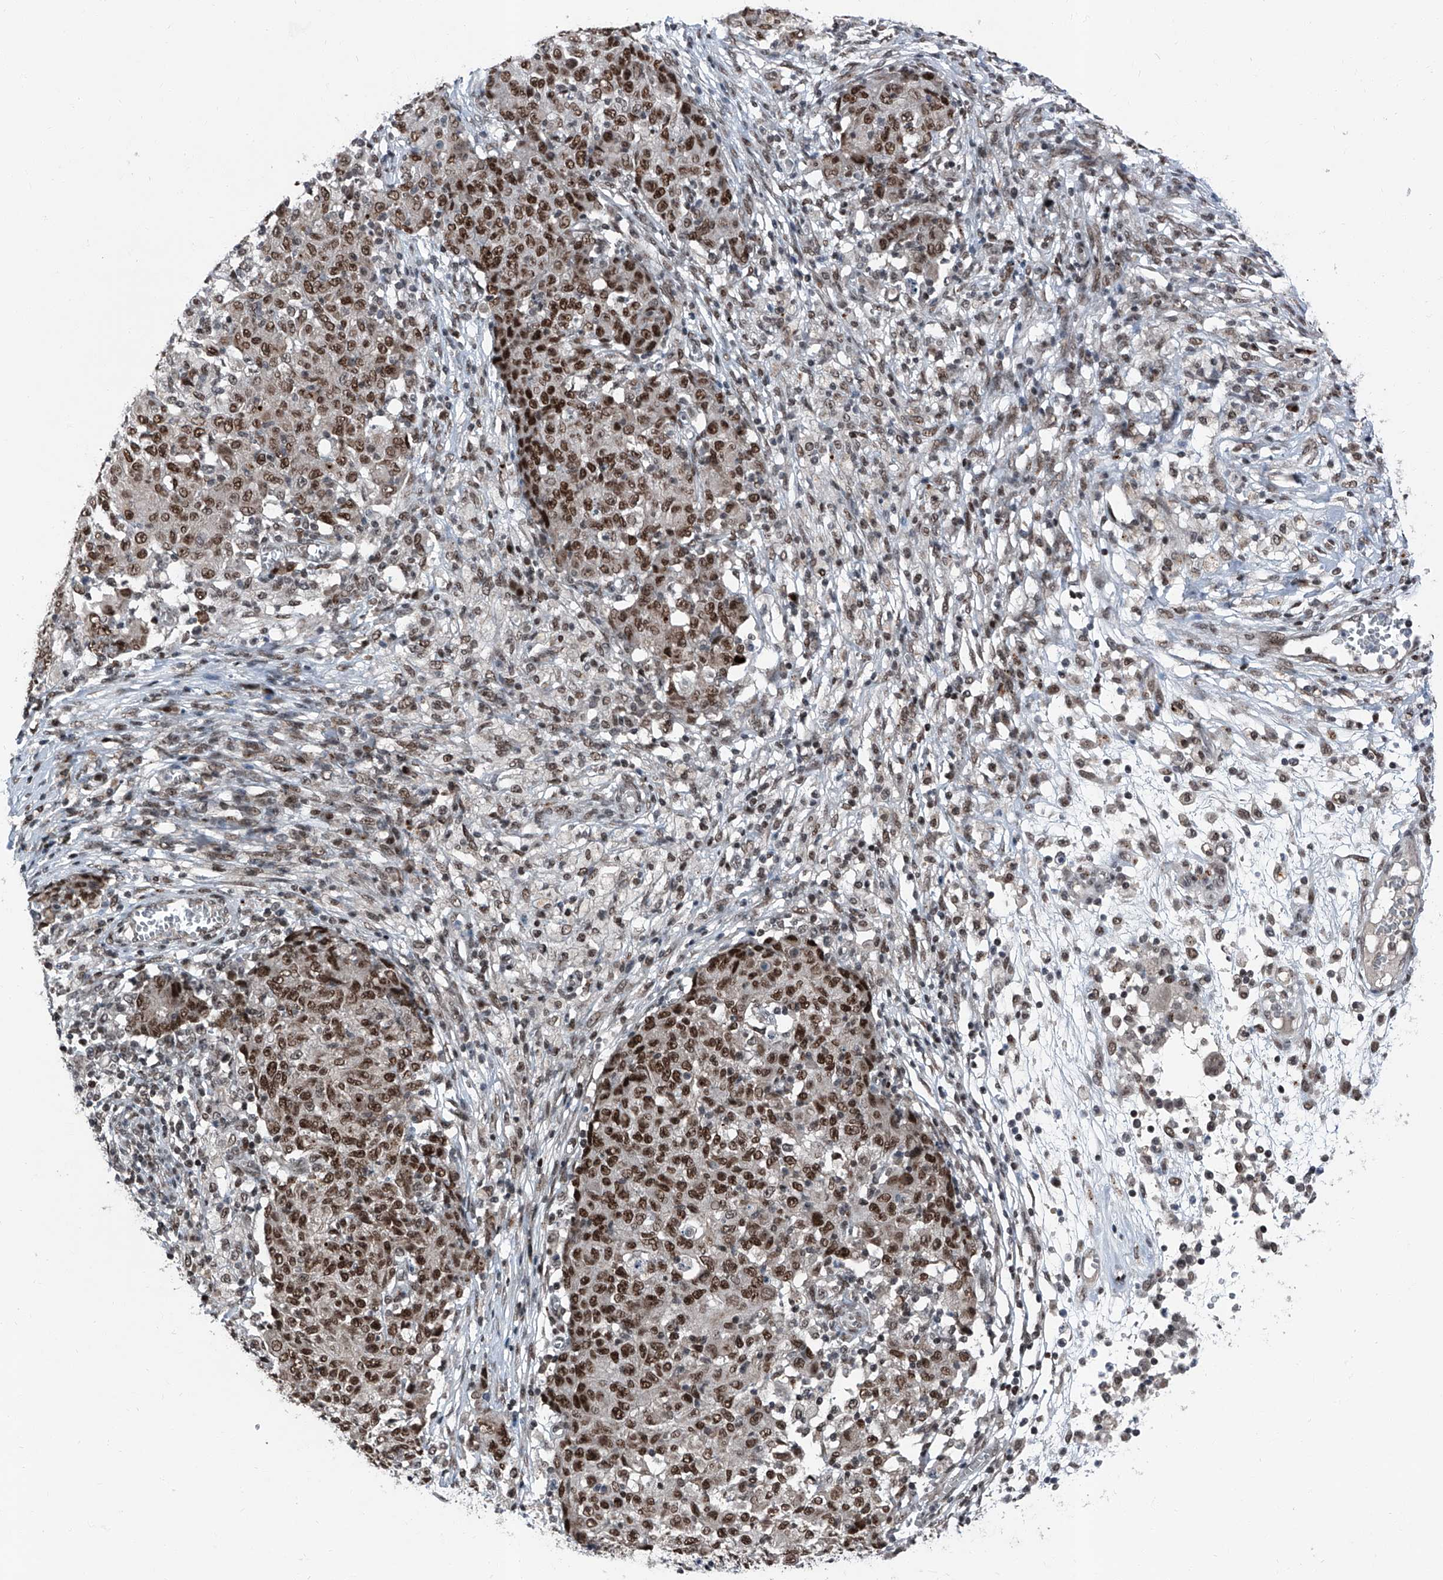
{"staining": {"intensity": "strong", "quantity": ">75%", "location": "nuclear"}, "tissue": "ovarian cancer", "cell_type": "Tumor cells", "image_type": "cancer", "snomed": [{"axis": "morphology", "description": "Carcinoma, endometroid"}, {"axis": "topography", "description": "Ovary"}], "caption": "Immunohistochemistry photomicrograph of ovarian endometroid carcinoma stained for a protein (brown), which shows high levels of strong nuclear staining in about >75% of tumor cells.", "gene": "BMI1", "patient": {"sex": "female", "age": 42}}